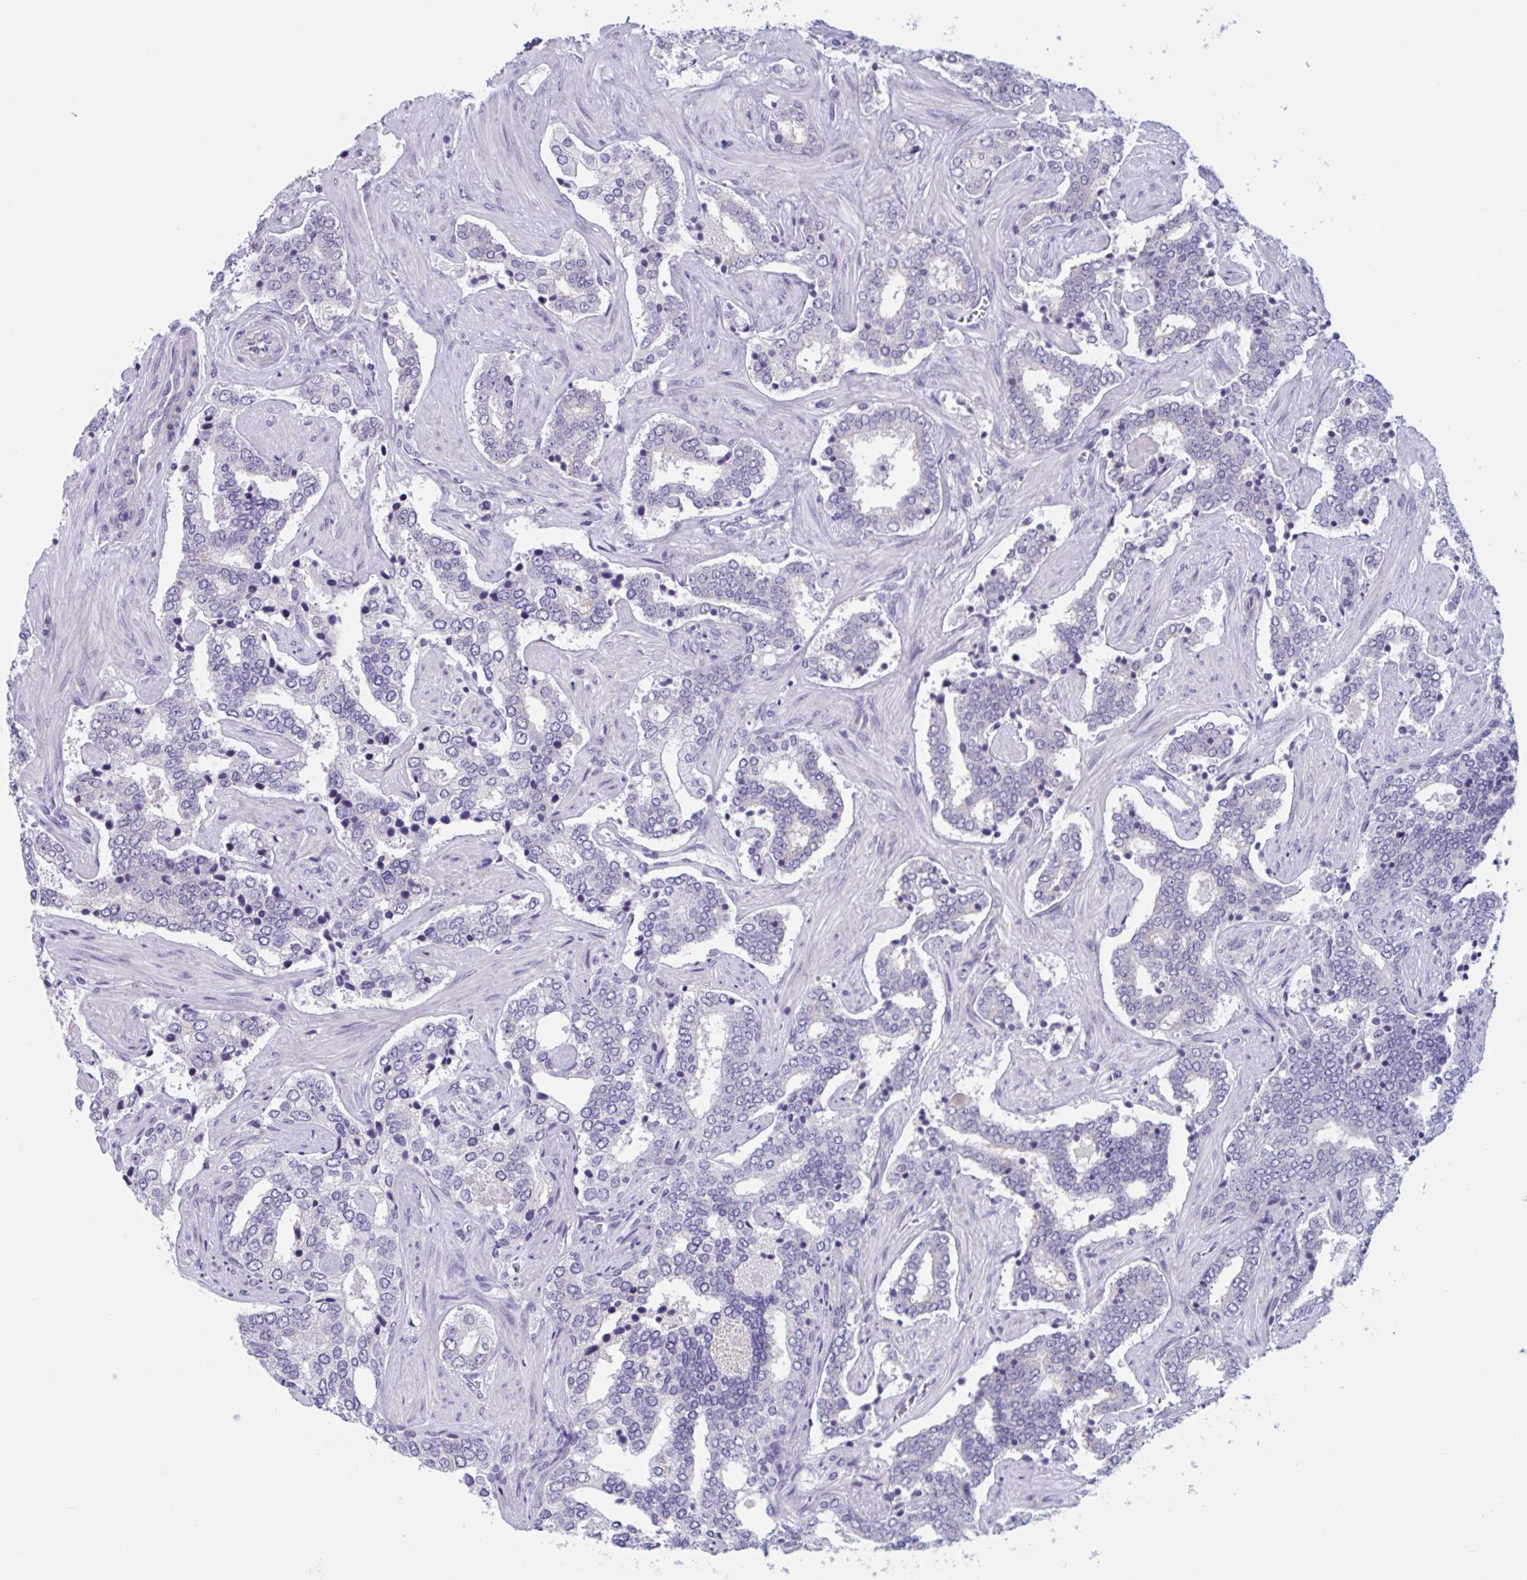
{"staining": {"intensity": "negative", "quantity": "none", "location": "none"}, "tissue": "prostate cancer", "cell_type": "Tumor cells", "image_type": "cancer", "snomed": [{"axis": "morphology", "description": "Adenocarcinoma, High grade"}, {"axis": "topography", "description": "Prostate"}], "caption": "DAB immunohistochemical staining of prostate cancer displays no significant expression in tumor cells. Brightfield microscopy of IHC stained with DAB (3,3'-diaminobenzidine) (brown) and hematoxylin (blue), captured at high magnification.", "gene": "WNT9B", "patient": {"sex": "male", "age": 60}}